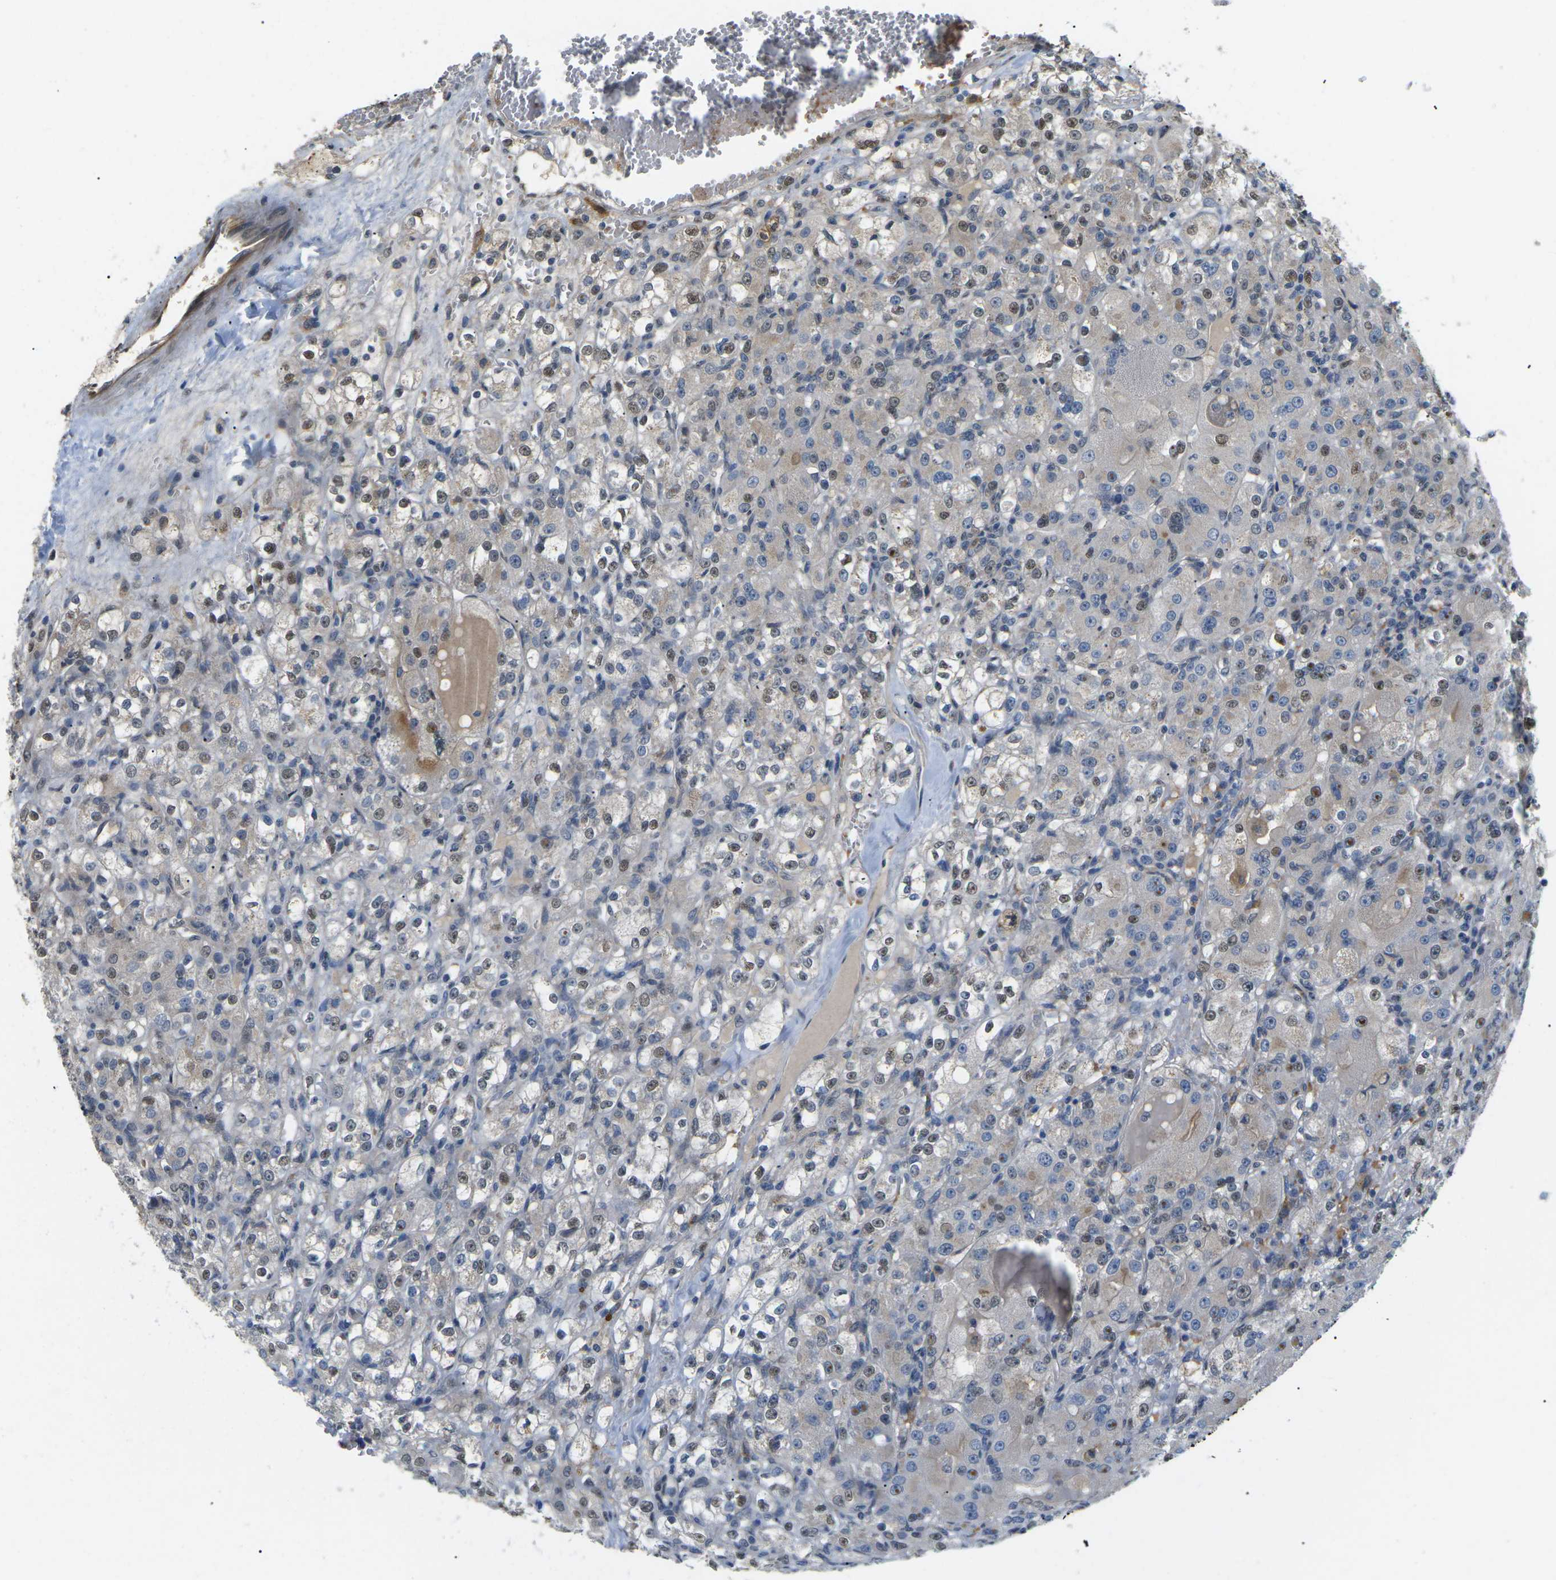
{"staining": {"intensity": "moderate", "quantity": "<25%", "location": "nuclear"}, "tissue": "renal cancer", "cell_type": "Tumor cells", "image_type": "cancer", "snomed": [{"axis": "morphology", "description": "Normal tissue, NOS"}, {"axis": "morphology", "description": "Adenocarcinoma, NOS"}, {"axis": "topography", "description": "Kidney"}], "caption": "Adenocarcinoma (renal) stained for a protein exhibits moderate nuclear positivity in tumor cells. Nuclei are stained in blue.", "gene": "ERBB4", "patient": {"sex": "male", "age": 61}}